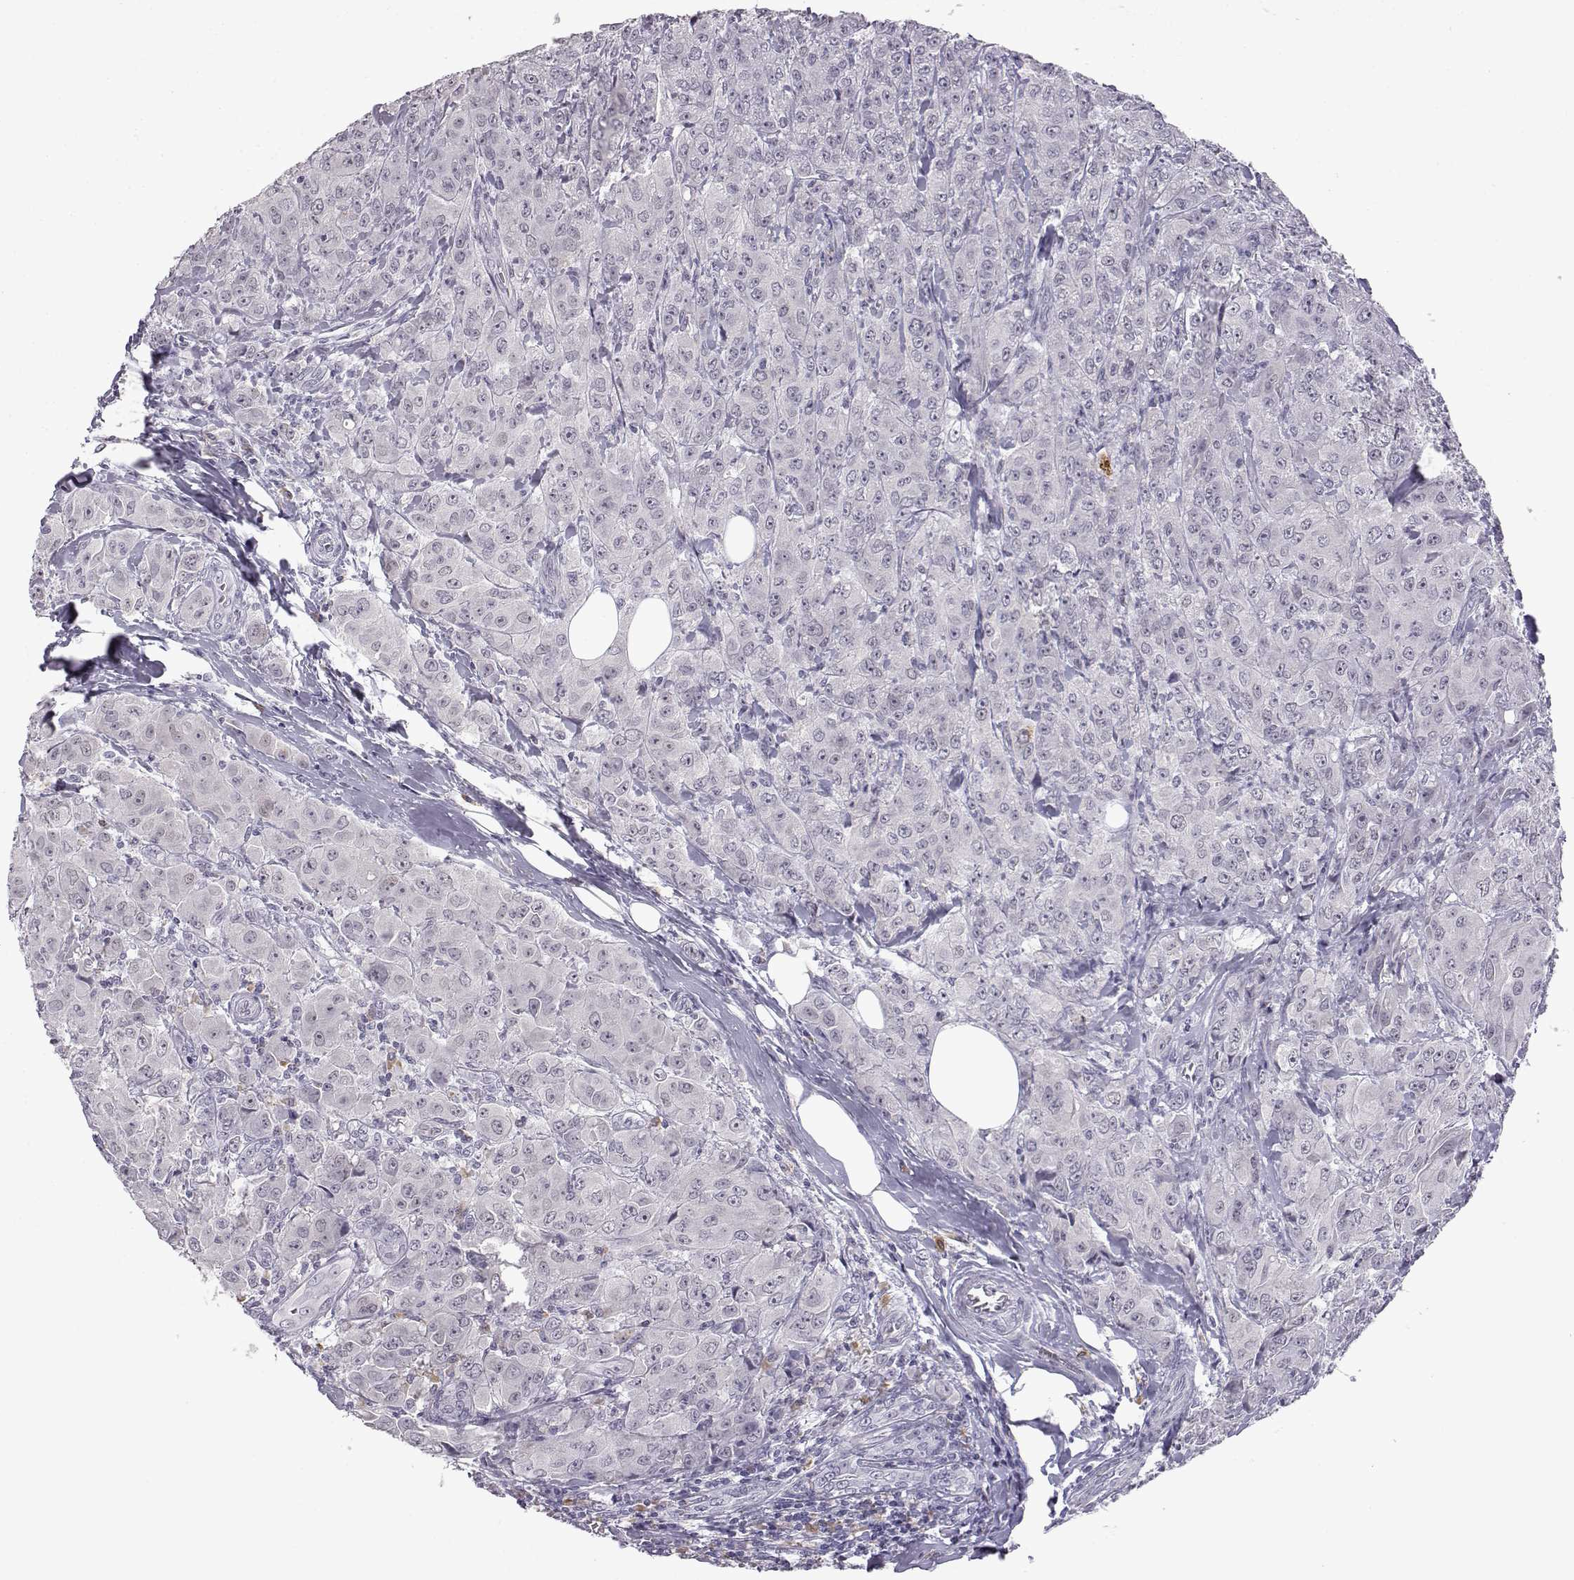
{"staining": {"intensity": "negative", "quantity": "none", "location": "none"}, "tissue": "breast cancer", "cell_type": "Tumor cells", "image_type": "cancer", "snomed": [{"axis": "morphology", "description": "Duct carcinoma"}, {"axis": "topography", "description": "Breast"}], "caption": "Immunohistochemistry (IHC) photomicrograph of human breast infiltrating ductal carcinoma stained for a protein (brown), which demonstrates no expression in tumor cells.", "gene": "VGF", "patient": {"sex": "female", "age": 43}}